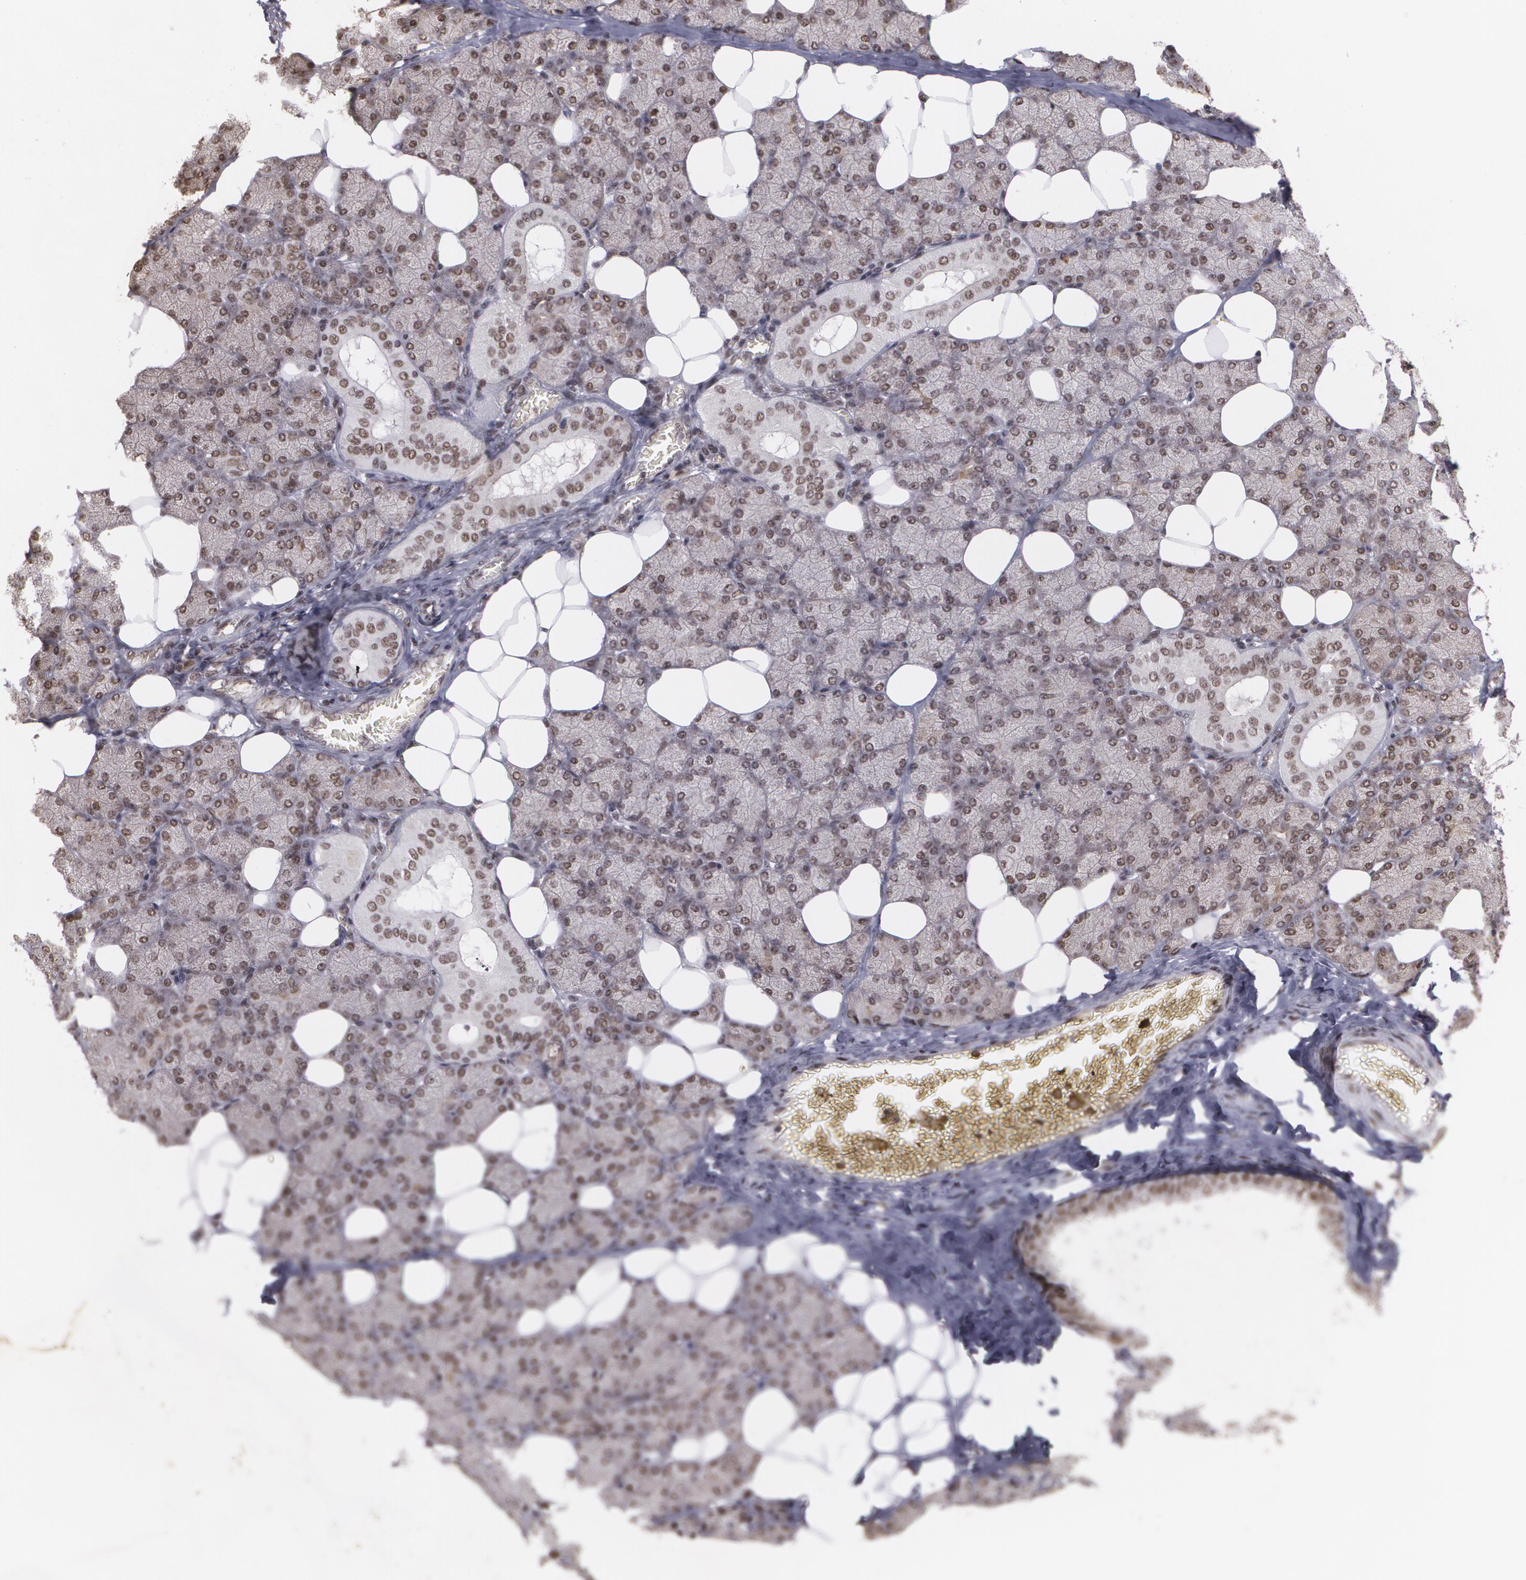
{"staining": {"intensity": "moderate", "quantity": ">75%", "location": "cytoplasmic/membranous,nuclear"}, "tissue": "salivary gland", "cell_type": "Glandular cells", "image_type": "normal", "snomed": [{"axis": "morphology", "description": "Normal tissue, NOS"}, {"axis": "topography", "description": "Lymph node"}, {"axis": "topography", "description": "Salivary gland"}], "caption": "Moderate cytoplasmic/membranous,nuclear expression for a protein is identified in about >75% of glandular cells of benign salivary gland using immunohistochemistry (IHC).", "gene": "RXRB", "patient": {"sex": "male", "age": 8}}